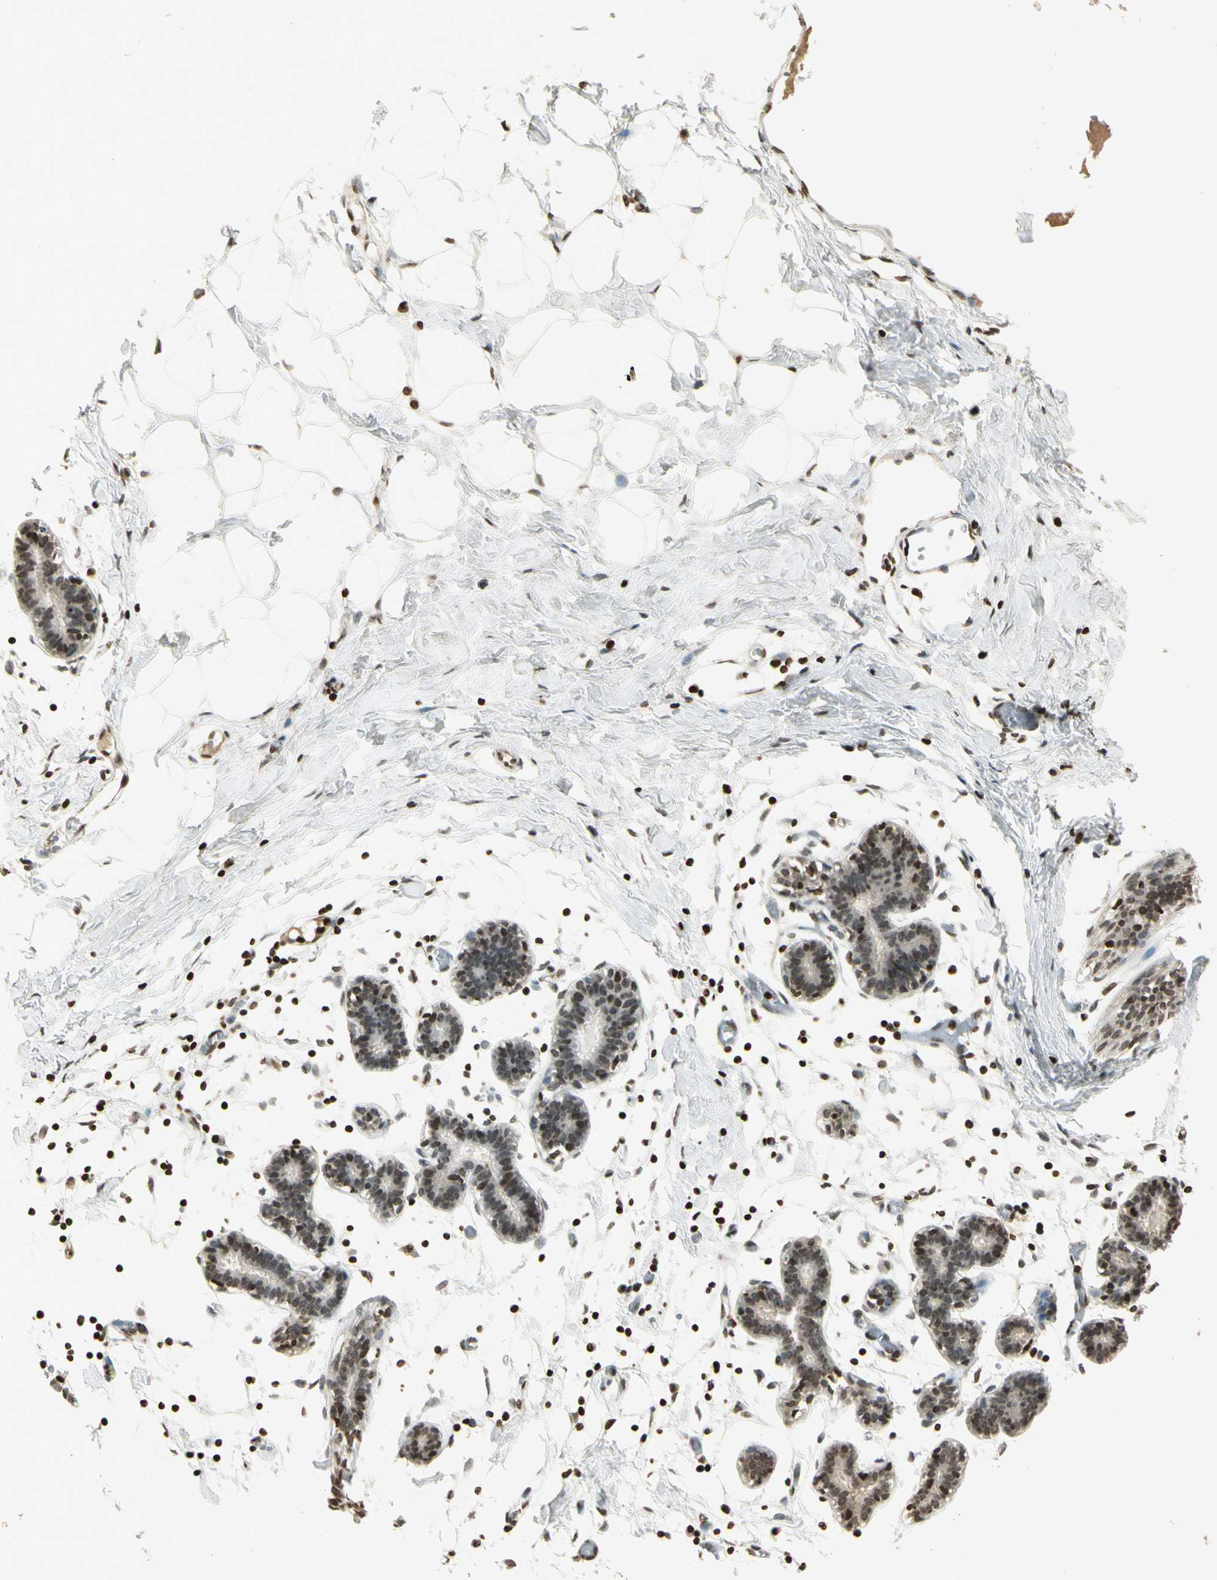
{"staining": {"intensity": "strong", "quantity": ">75%", "location": "nuclear"}, "tissue": "breast", "cell_type": "Adipocytes", "image_type": "normal", "snomed": [{"axis": "morphology", "description": "Normal tissue, NOS"}, {"axis": "topography", "description": "Breast"}], "caption": "The image displays staining of normal breast, revealing strong nuclear protein staining (brown color) within adipocytes. The staining was performed using DAB to visualize the protein expression in brown, while the nuclei were stained in blue with hematoxylin (Magnification: 20x).", "gene": "RORA", "patient": {"sex": "female", "age": 27}}